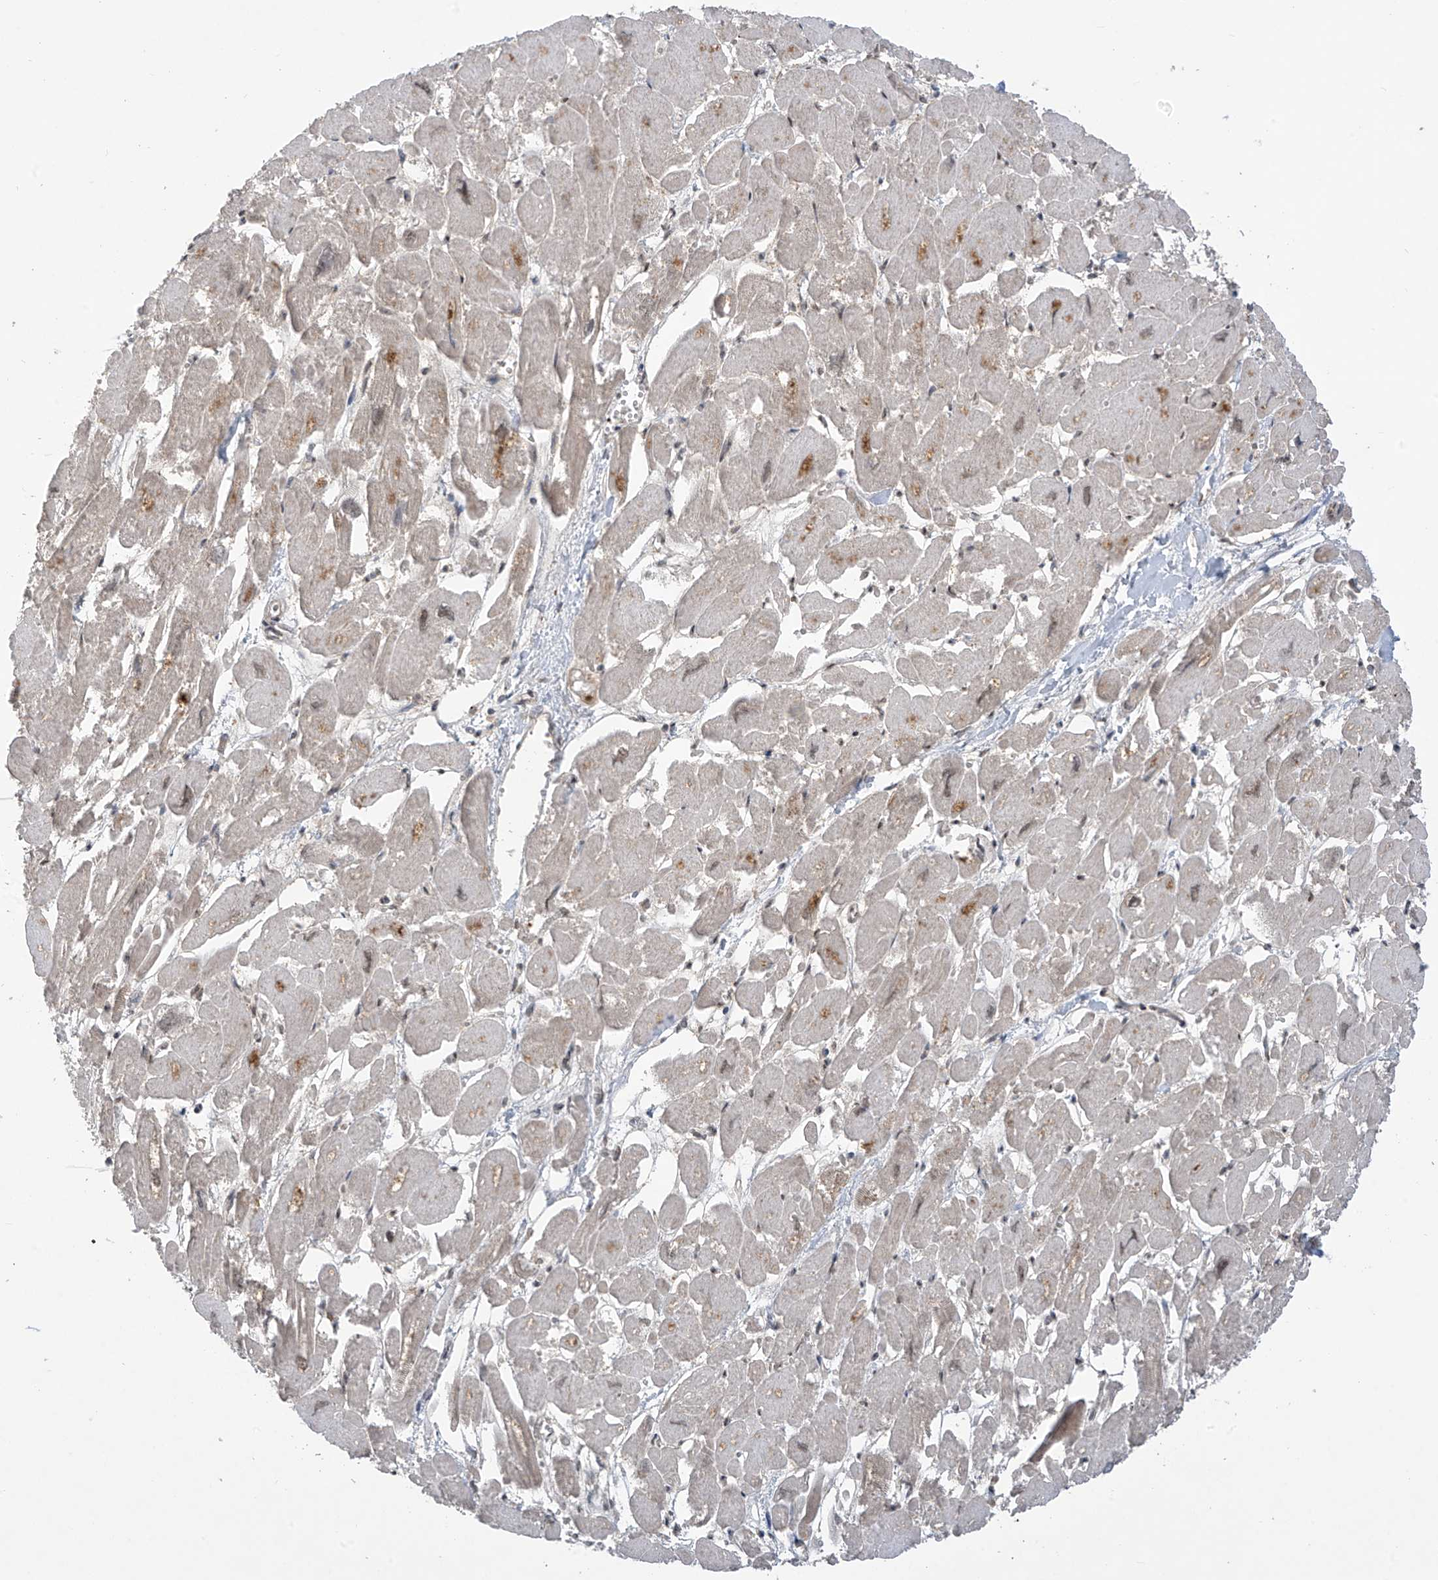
{"staining": {"intensity": "moderate", "quantity": ">75%", "location": "cytoplasmic/membranous,nuclear"}, "tissue": "heart muscle", "cell_type": "Cardiomyocytes", "image_type": "normal", "snomed": [{"axis": "morphology", "description": "Normal tissue, NOS"}, {"axis": "topography", "description": "Heart"}], "caption": "A medium amount of moderate cytoplasmic/membranous,nuclear expression is seen in about >75% of cardiomyocytes in benign heart muscle.", "gene": "LCOR", "patient": {"sex": "male", "age": 54}}